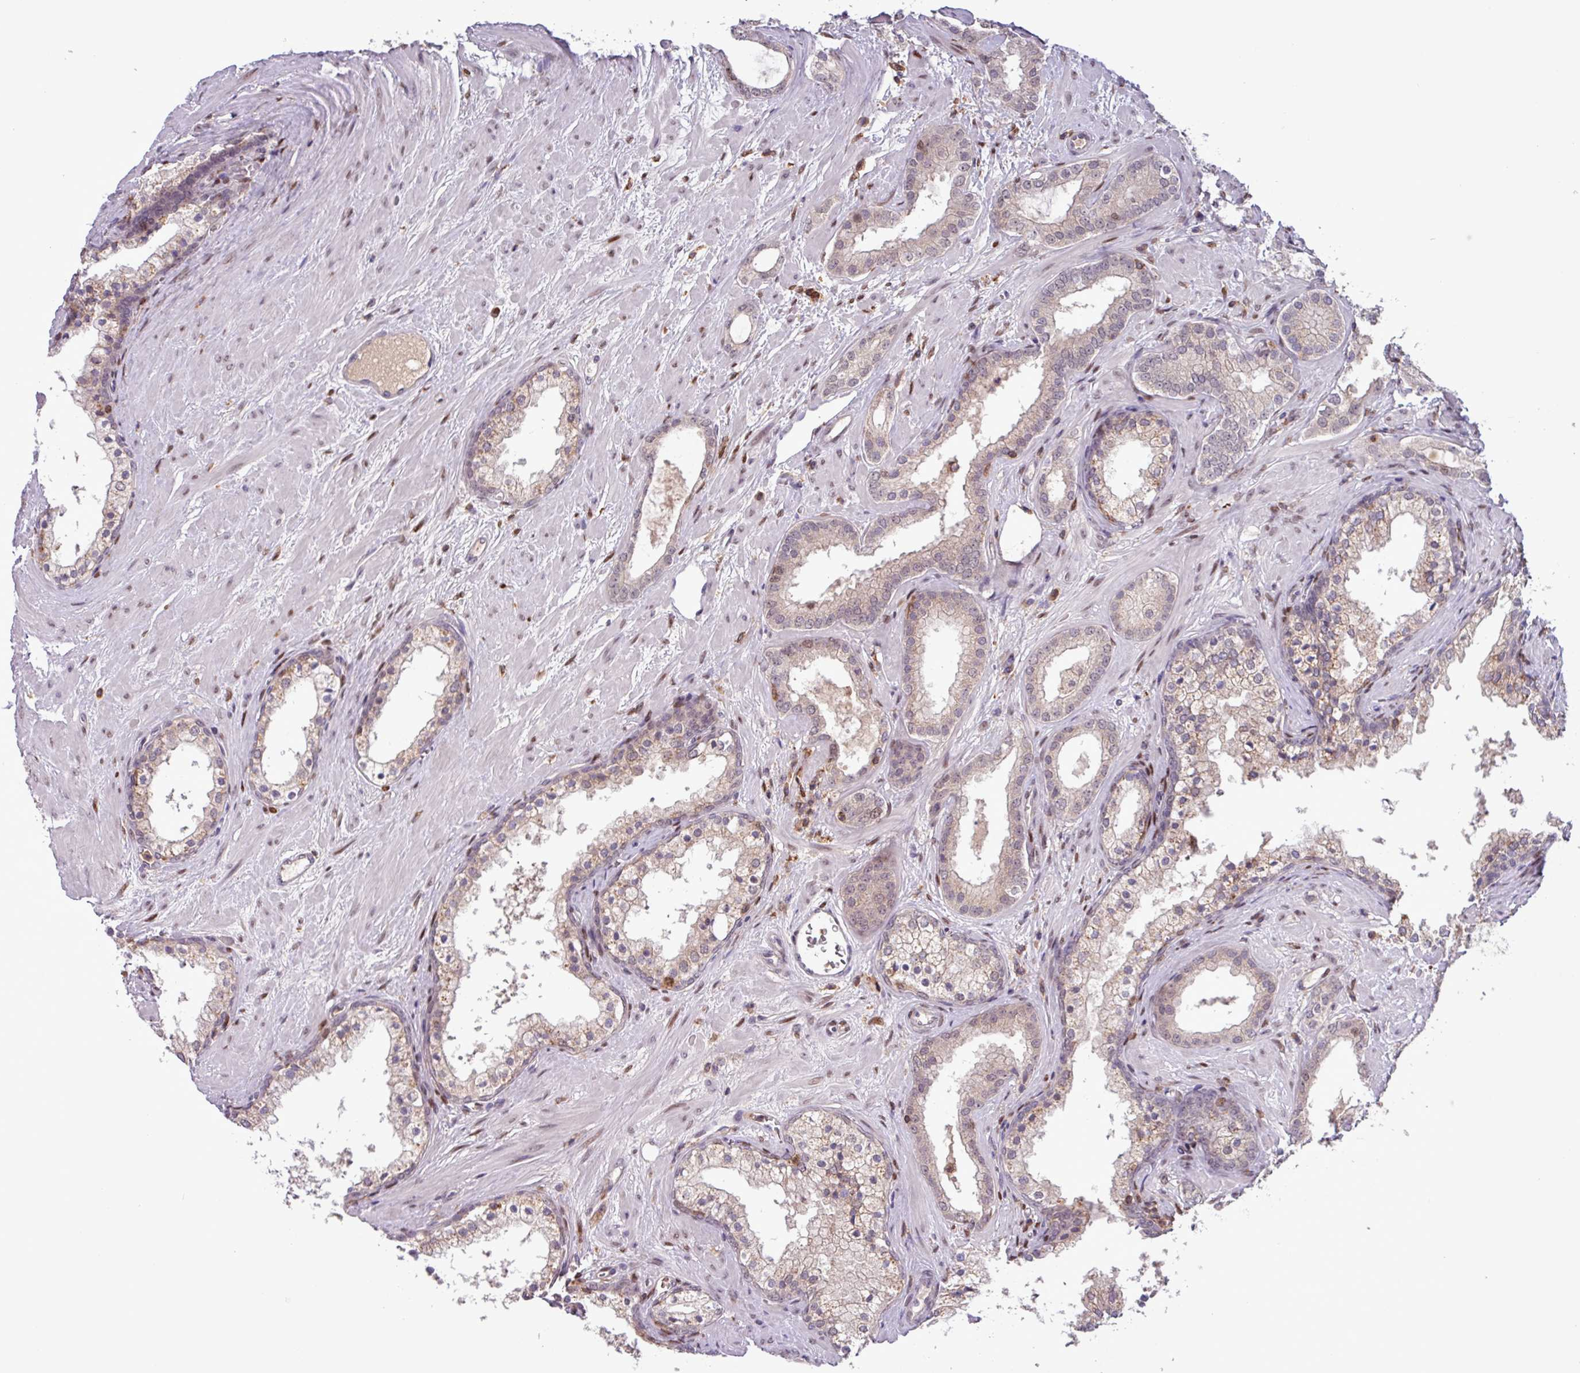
{"staining": {"intensity": "weak", "quantity": ">75%", "location": "cytoplasmic/membranous"}, "tissue": "prostate cancer", "cell_type": "Tumor cells", "image_type": "cancer", "snomed": [{"axis": "morphology", "description": "Adenocarcinoma, High grade"}, {"axis": "topography", "description": "Prostate"}], "caption": "Brown immunohistochemical staining in prostate cancer shows weak cytoplasmic/membranous expression in approximately >75% of tumor cells. Nuclei are stained in blue.", "gene": "PRRX1", "patient": {"sex": "male", "age": 64}}